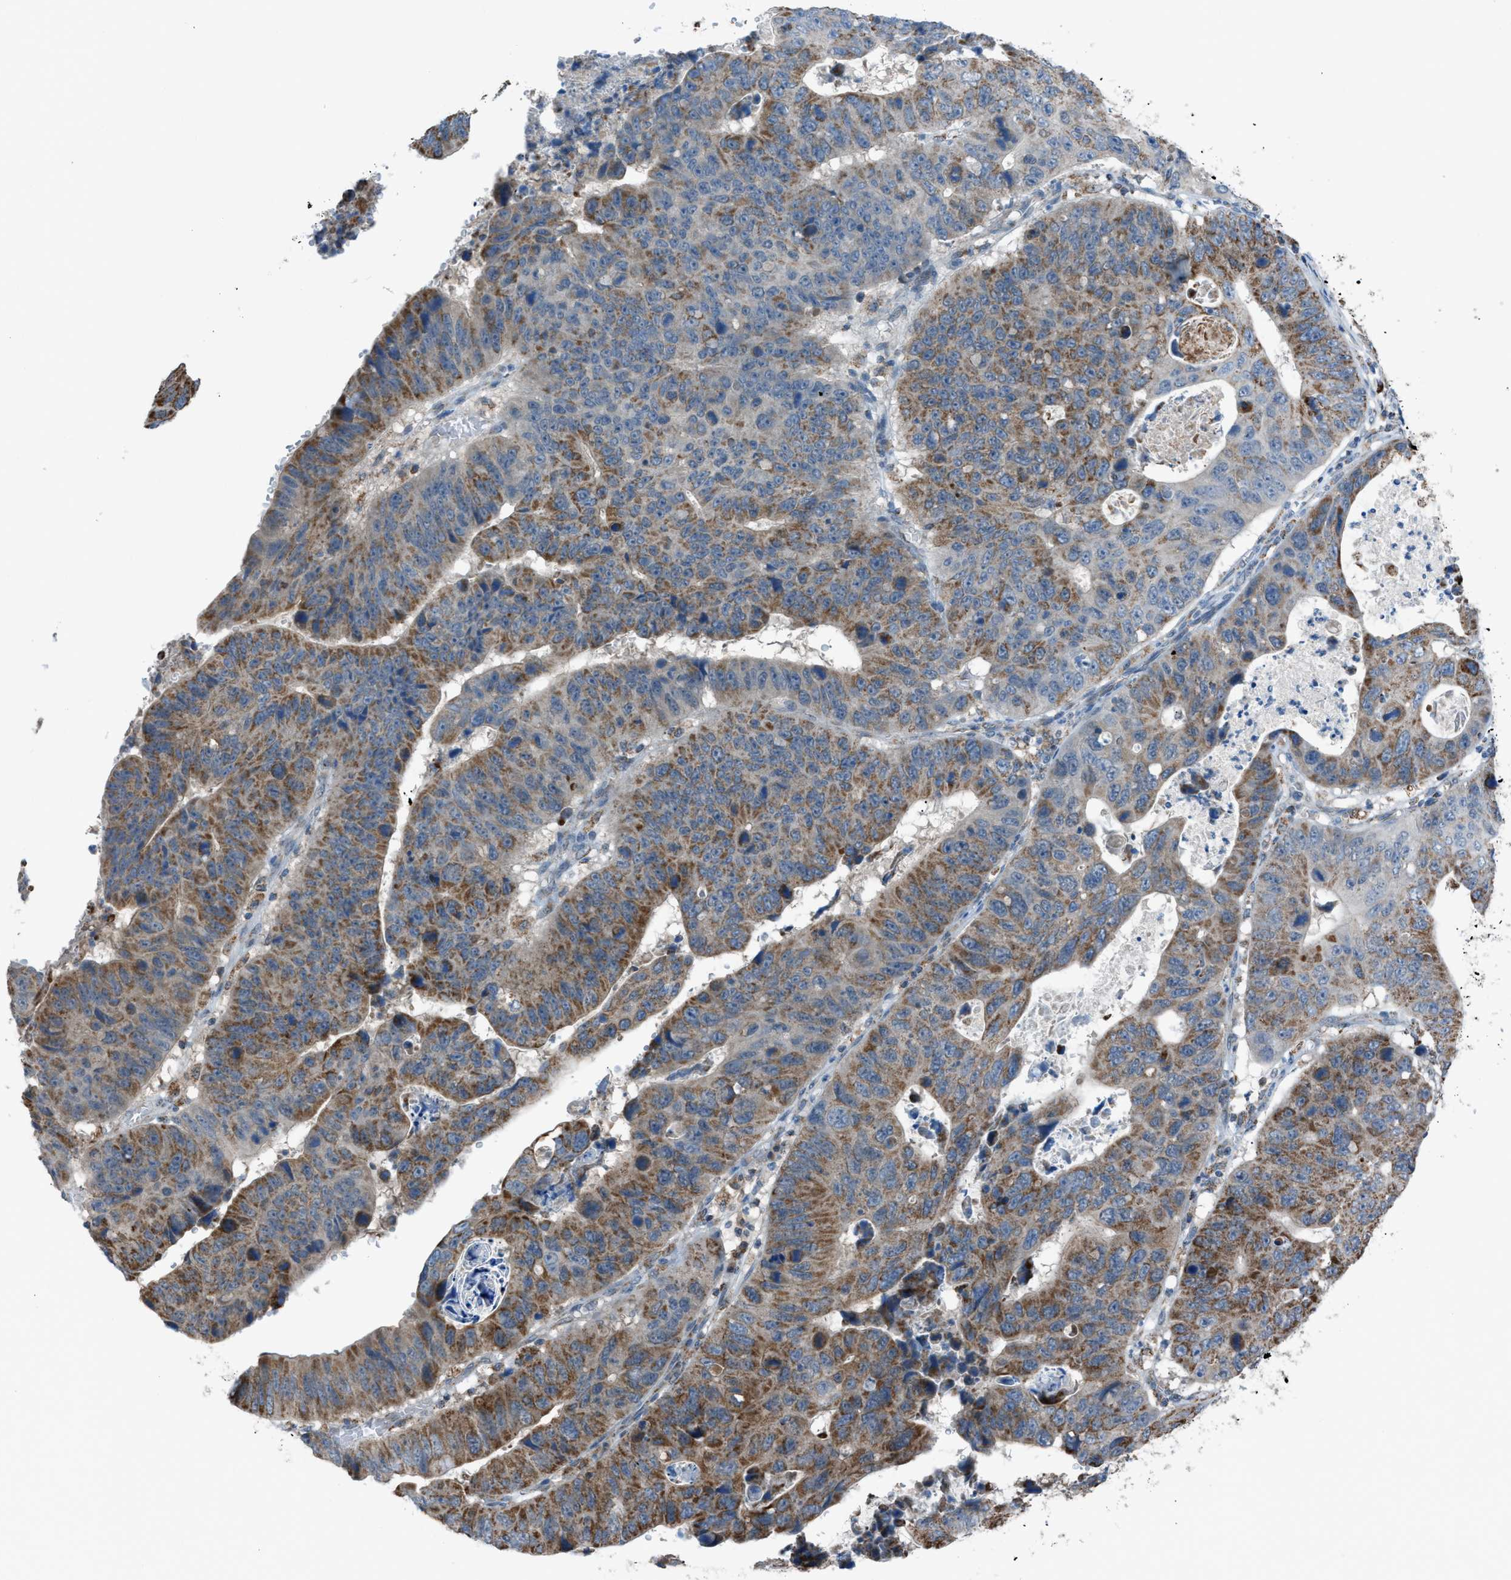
{"staining": {"intensity": "moderate", "quantity": ">75%", "location": "cytoplasmic/membranous"}, "tissue": "stomach cancer", "cell_type": "Tumor cells", "image_type": "cancer", "snomed": [{"axis": "morphology", "description": "Adenocarcinoma, NOS"}, {"axis": "topography", "description": "Stomach"}], "caption": "Protein expression analysis of adenocarcinoma (stomach) displays moderate cytoplasmic/membranous expression in approximately >75% of tumor cells. (DAB (3,3'-diaminobenzidine) IHC, brown staining for protein, blue staining for nuclei).", "gene": "SRM", "patient": {"sex": "male", "age": 59}}